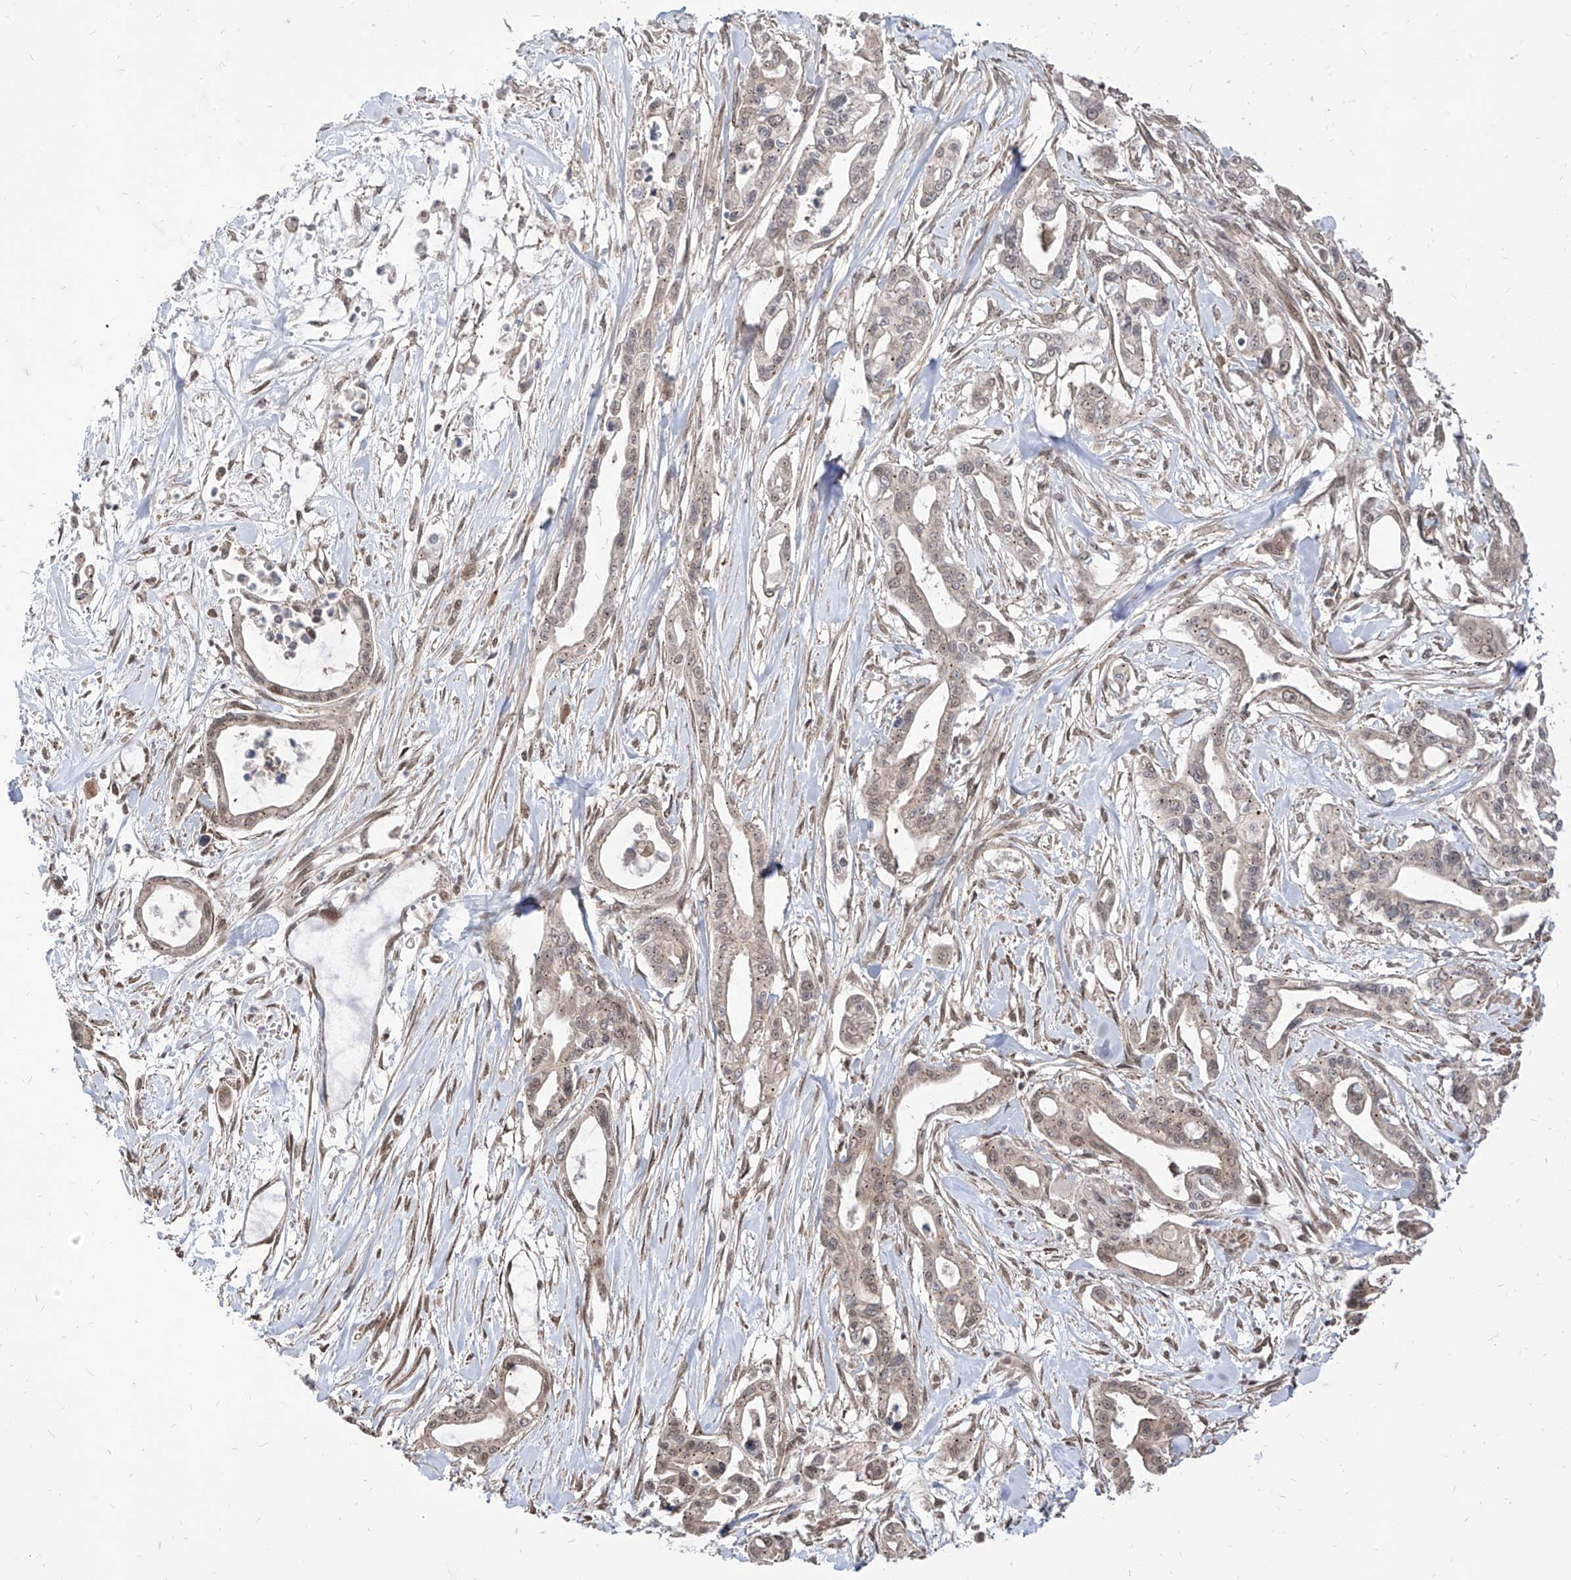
{"staining": {"intensity": "weak", "quantity": "25%-75%", "location": "cytoplasmic/membranous"}, "tissue": "pancreatic cancer", "cell_type": "Tumor cells", "image_type": "cancer", "snomed": [{"axis": "morphology", "description": "Adenocarcinoma, NOS"}, {"axis": "topography", "description": "Pancreas"}], "caption": "Tumor cells exhibit weak cytoplasmic/membranous positivity in approximately 25%-75% of cells in pancreatic cancer (adenocarcinoma).", "gene": "C8orf82", "patient": {"sex": "male", "age": 68}}